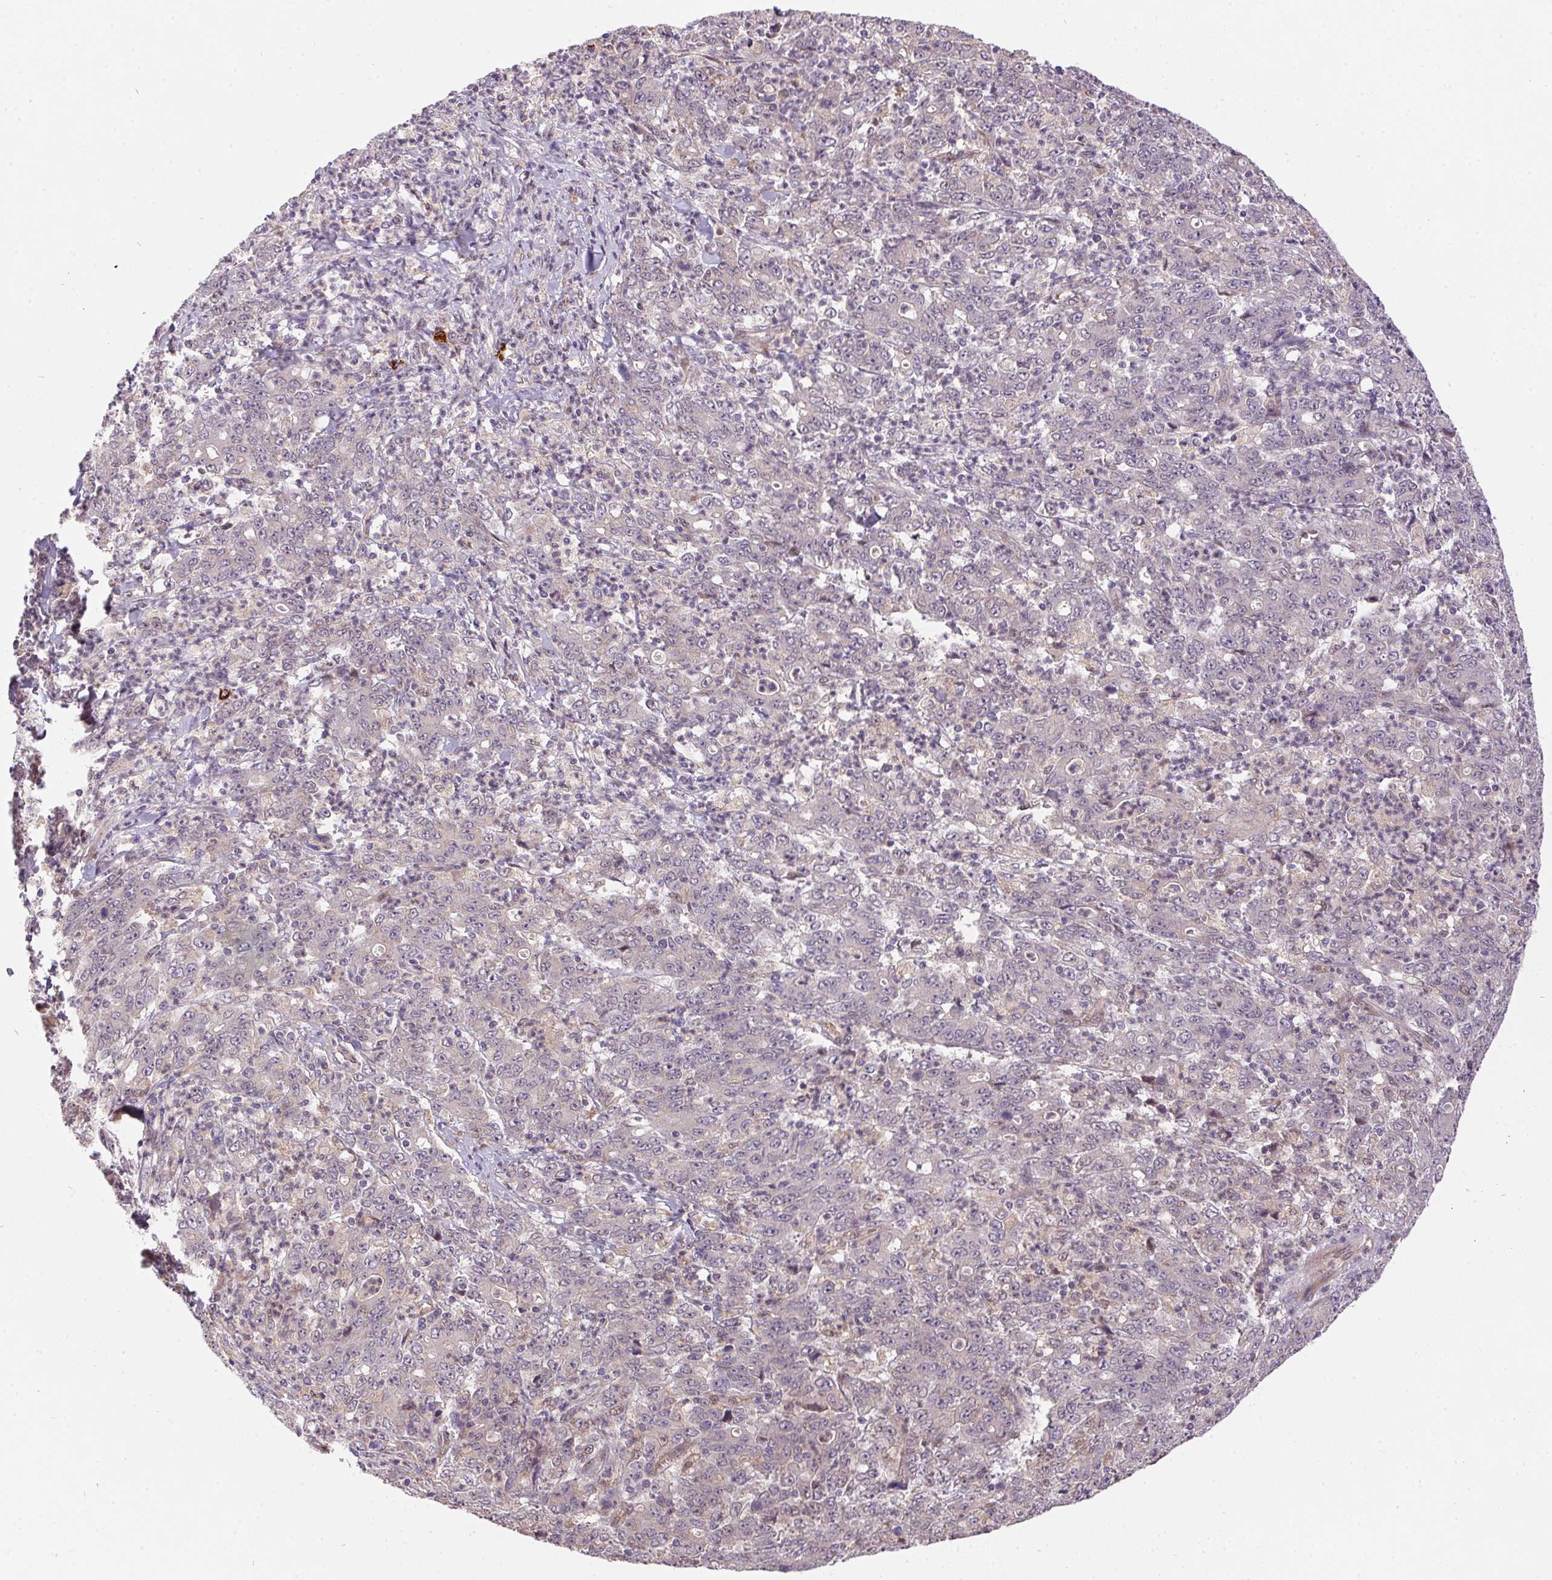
{"staining": {"intensity": "negative", "quantity": "none", "location": "none"}, "tissue": "stomach cancer", "cell_type": "Tumor cells", "image_type": "cancer", "snomed": [{"axis": "morphology", "description": "Adenocarcinoma, NOS"}, {"axis": "topography", "description": "Stomach, lower"}], "caption": "An image of human stomach cancer (adenocarcinoma) is negative for staining in tumor cells.", "gene": "NUDT16", "patient": {"sex": "female", "age": 71}}